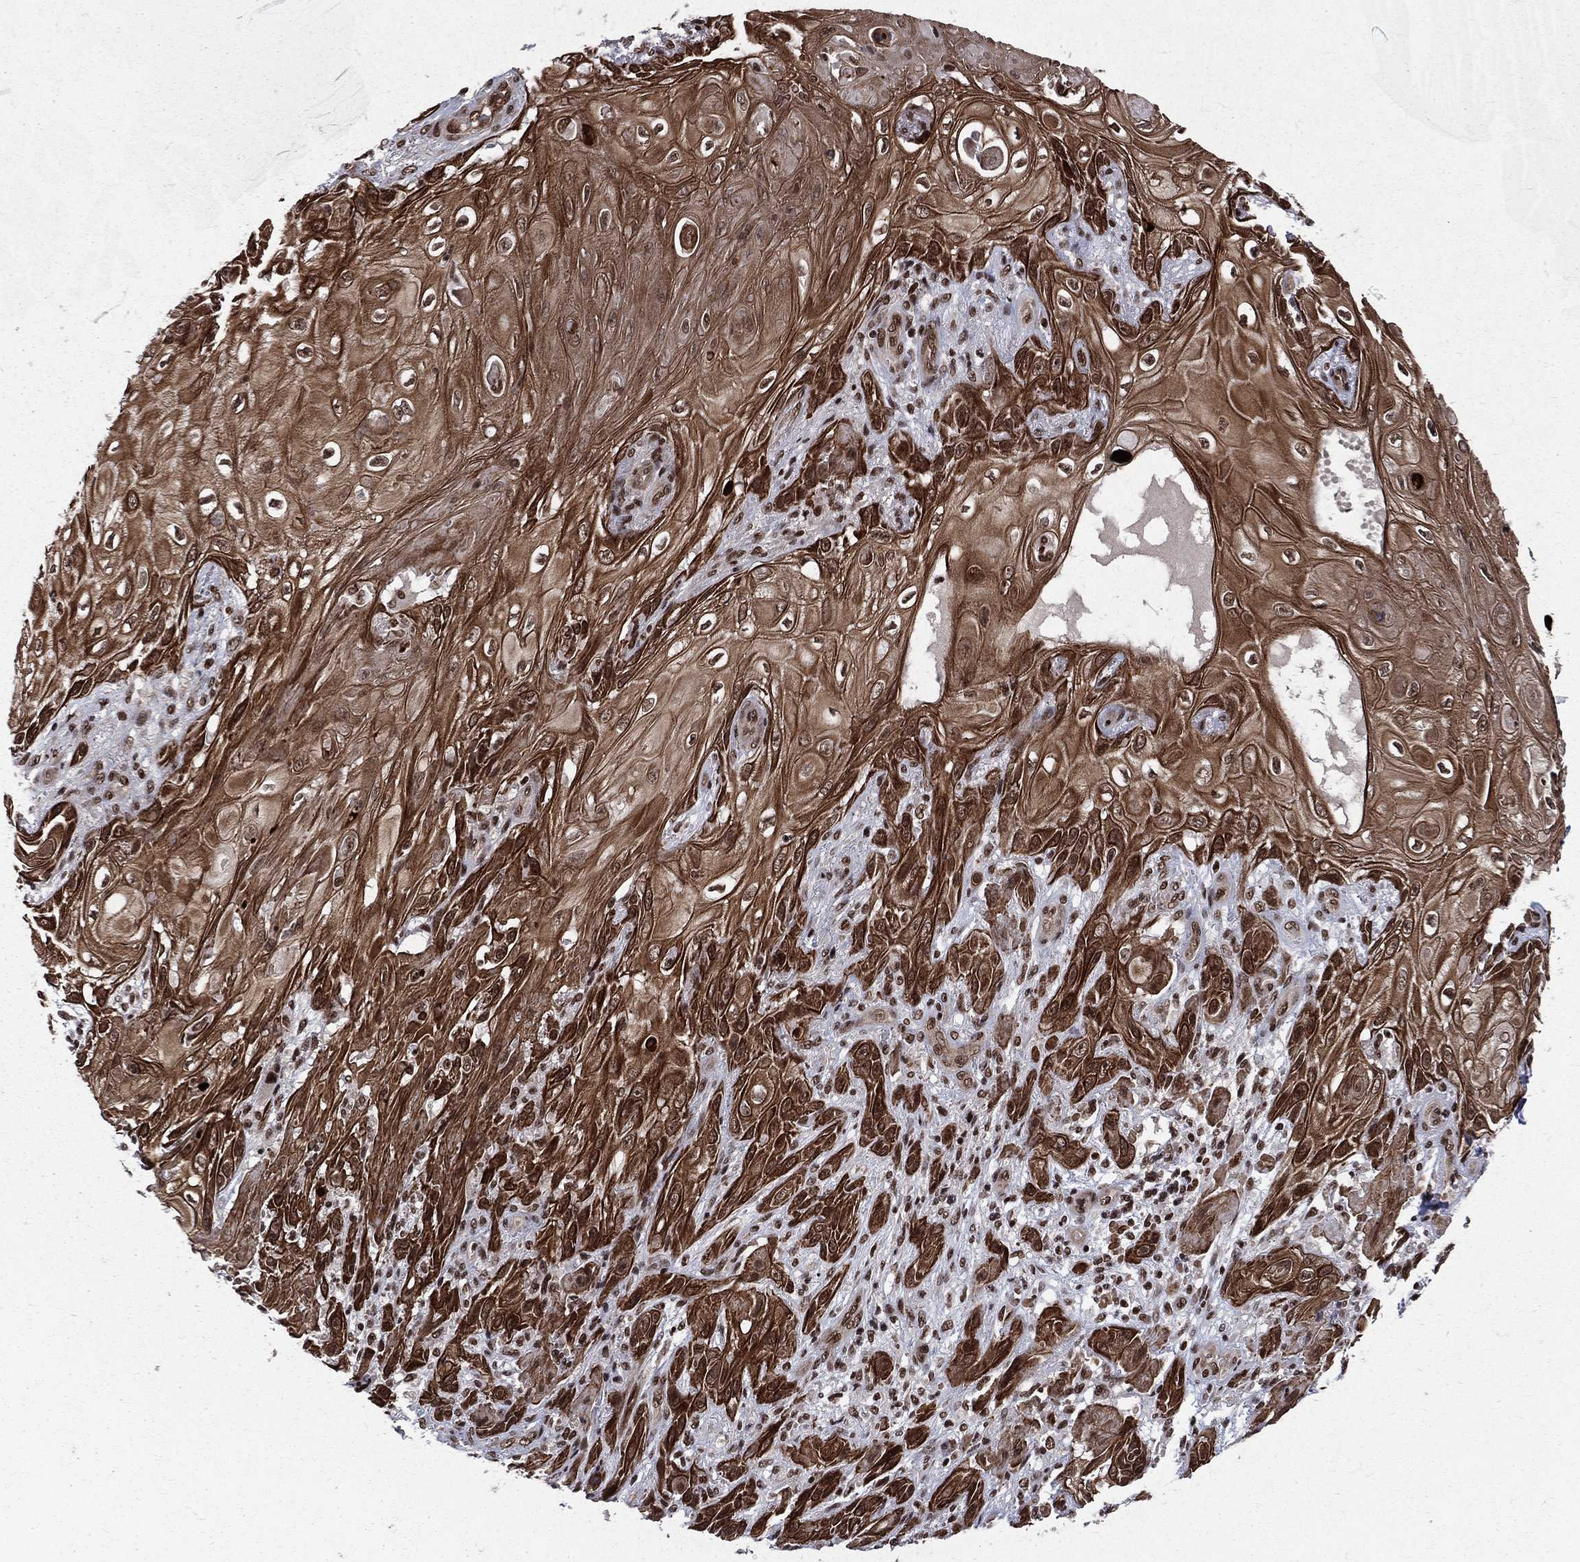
{"staining": {"intensity": "strong", "quantity": ">75%", "location": "cytoplasmic/membranous,nuclear"}, "tissue": "skin cancer", "cell_type": "Tumor cells", "image_type": "cancer", "snomed": [{"axis": "morphology", "description": "Squamous cell carcinoma, NOS"}, {"axis": "topography", "description": "Skin"}], "caption": "Skin cancer stained for a protein (brown) shows strong cytoplasmic/membranous and nuclear positive positivity in about >75% of tumor cells.", "gene": "SMC3", "patient": {"sex": "male", "age": 62}}